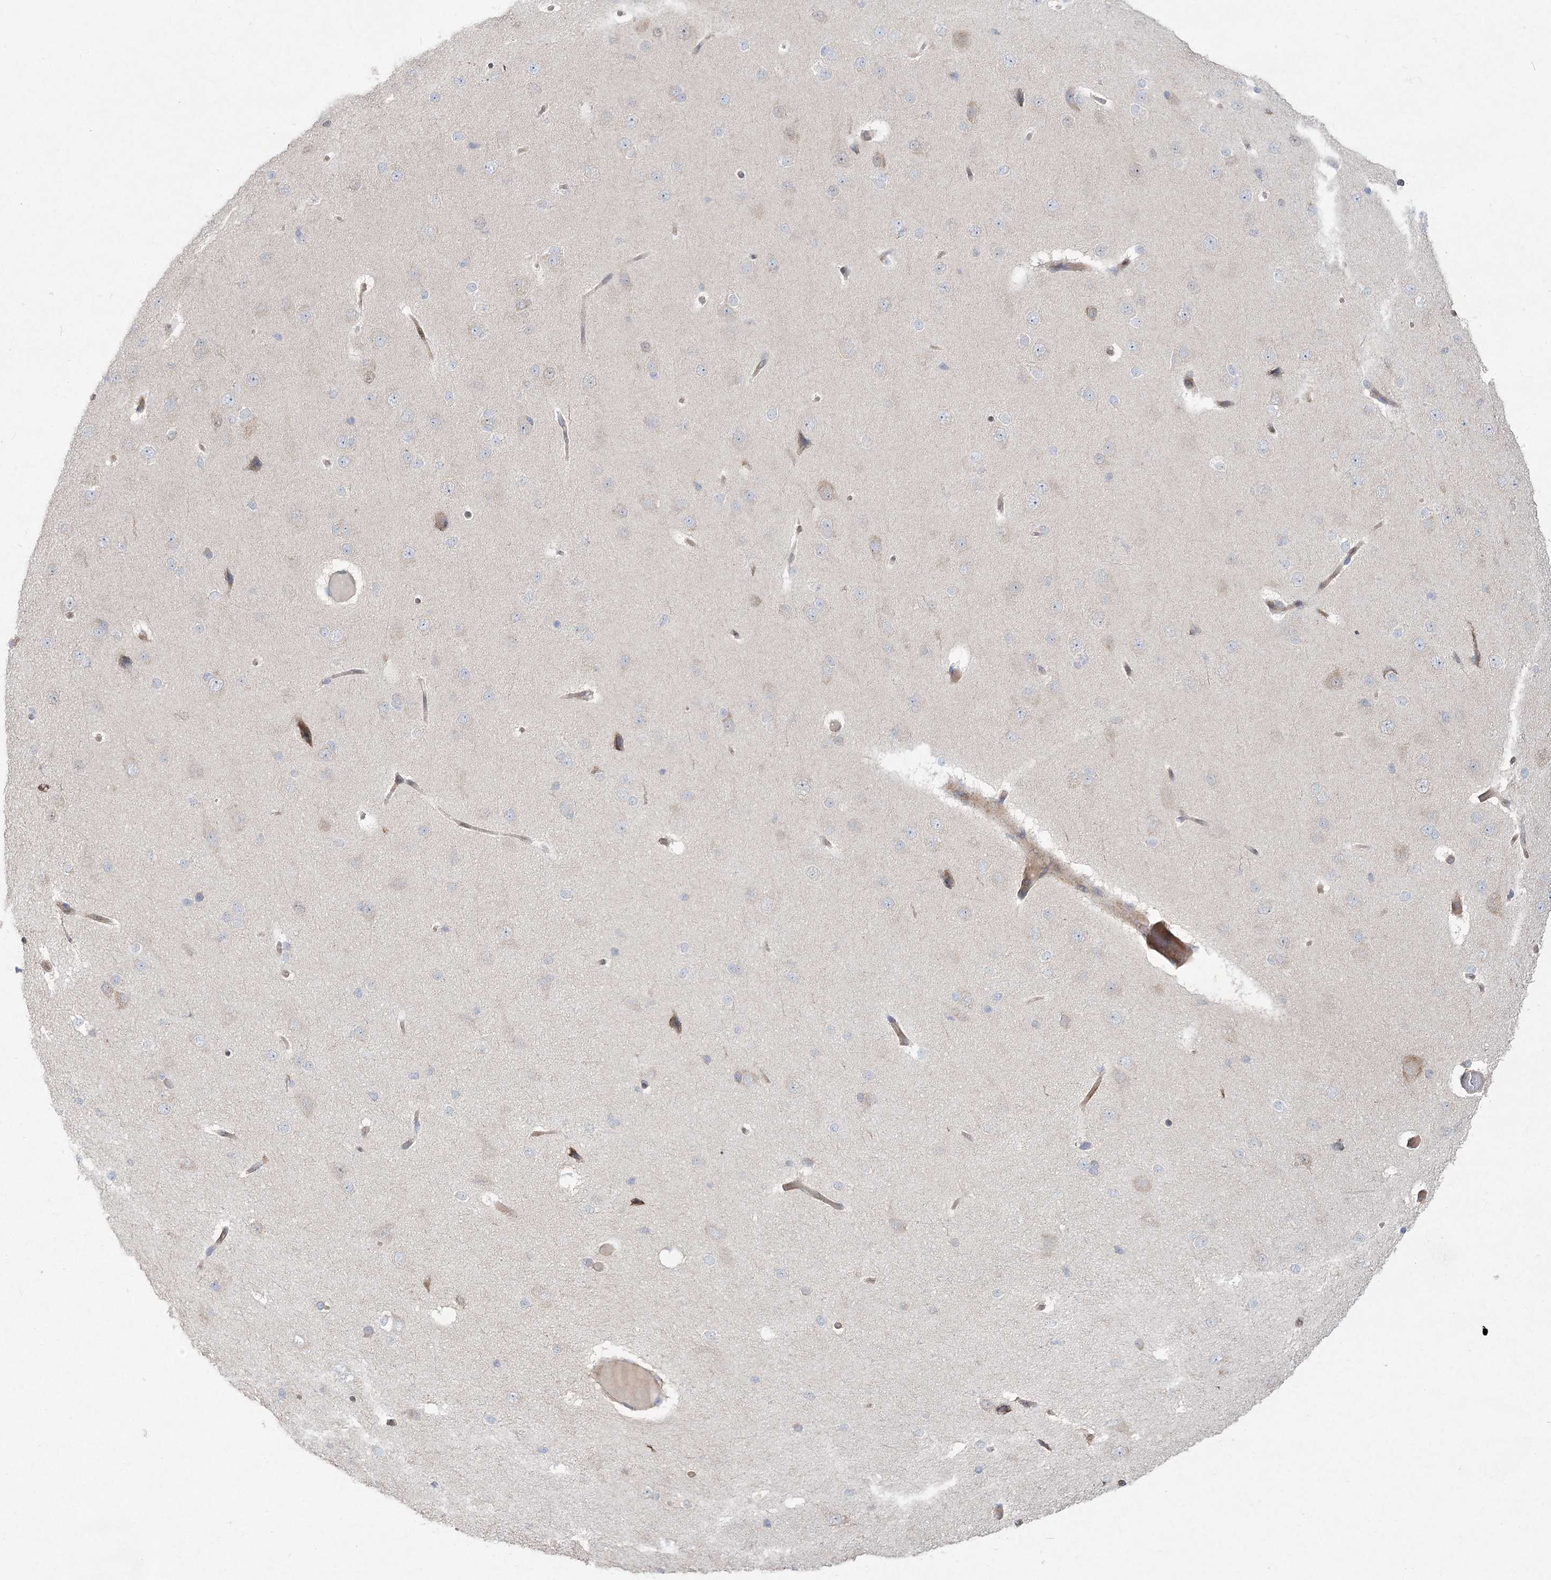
{"staining": {"intensity": "negative", "quantity": "none", "location": "none"}, "tissue": "cerebral cortex", "cell_type": "Endothelial cells", "image_type": "normal", "snomed": [{"axis": "morphology", "description": "Normal tissue, NOS"}, {"axis": "morphology", "description": "Developmental malformation"}, {"axis": "topography", "description": "Cerebral cortex"}], "caption": "This is a image of immunohistochemistry (IHC) staining of normal cerebral cortex, which shows no positivity in endothelial cells.", "gene": "CAMTA1", "patient": {"sex": "female", "age": 30}}